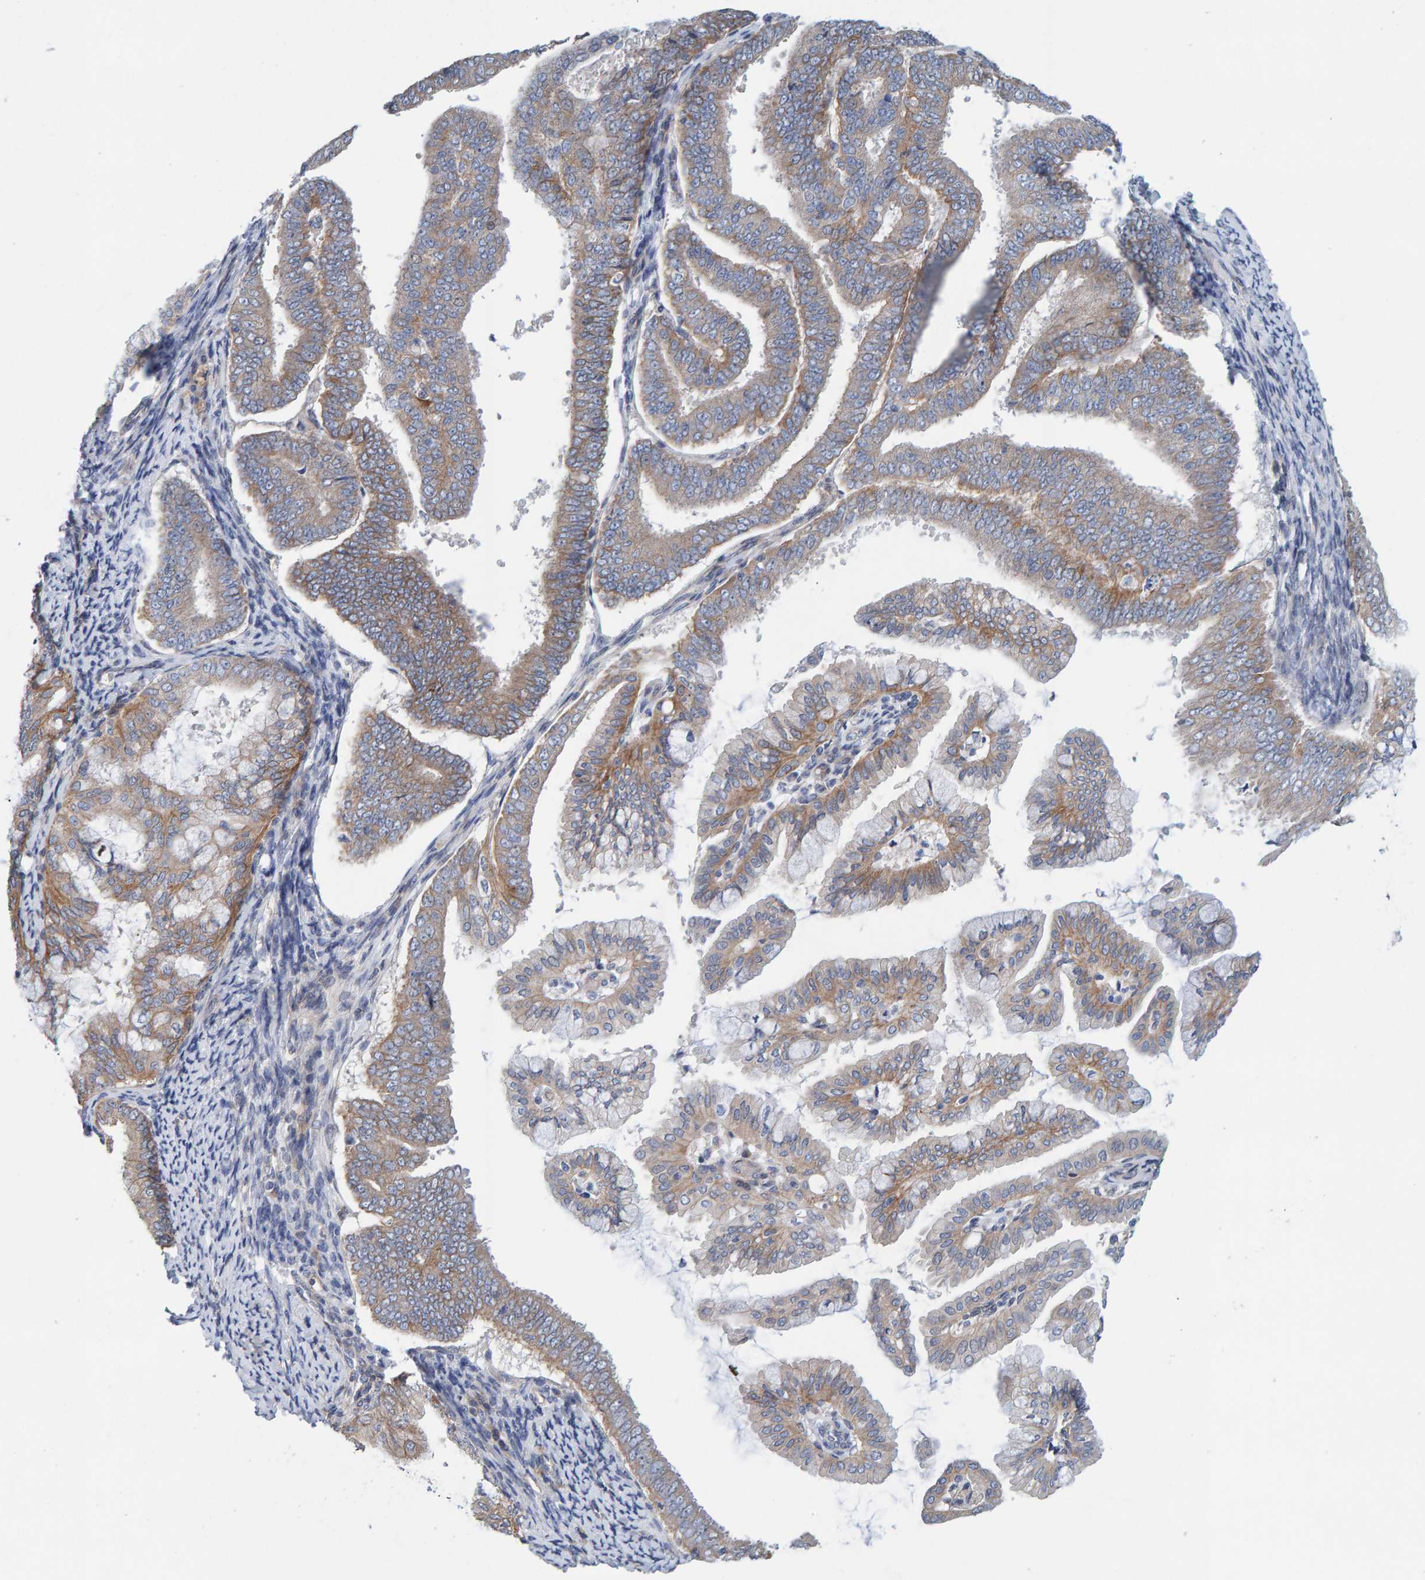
{"staining": {"intensity": "moderate", "quantity": "25%-75%", "location": "cytoplasmic/membranous"}, "tissue": "endometrial cancer", "cell_type": "Tumor cells", "image_type": "cancer", "snomed": [{"axis": "morphology", "description": "Adenocarcinoma, NOS"}, {"axis": "topography", "description": "Endometrium"}], "caption": "Immunohistochemical staining of adenocarcinoma (endometrial) demonstrates moderate cytoplasmic/membranous protein expression in approximately 25%-75% of tumor cells.", "gene": "RGP1", "patient": {"sex": "female", "age": 63}}